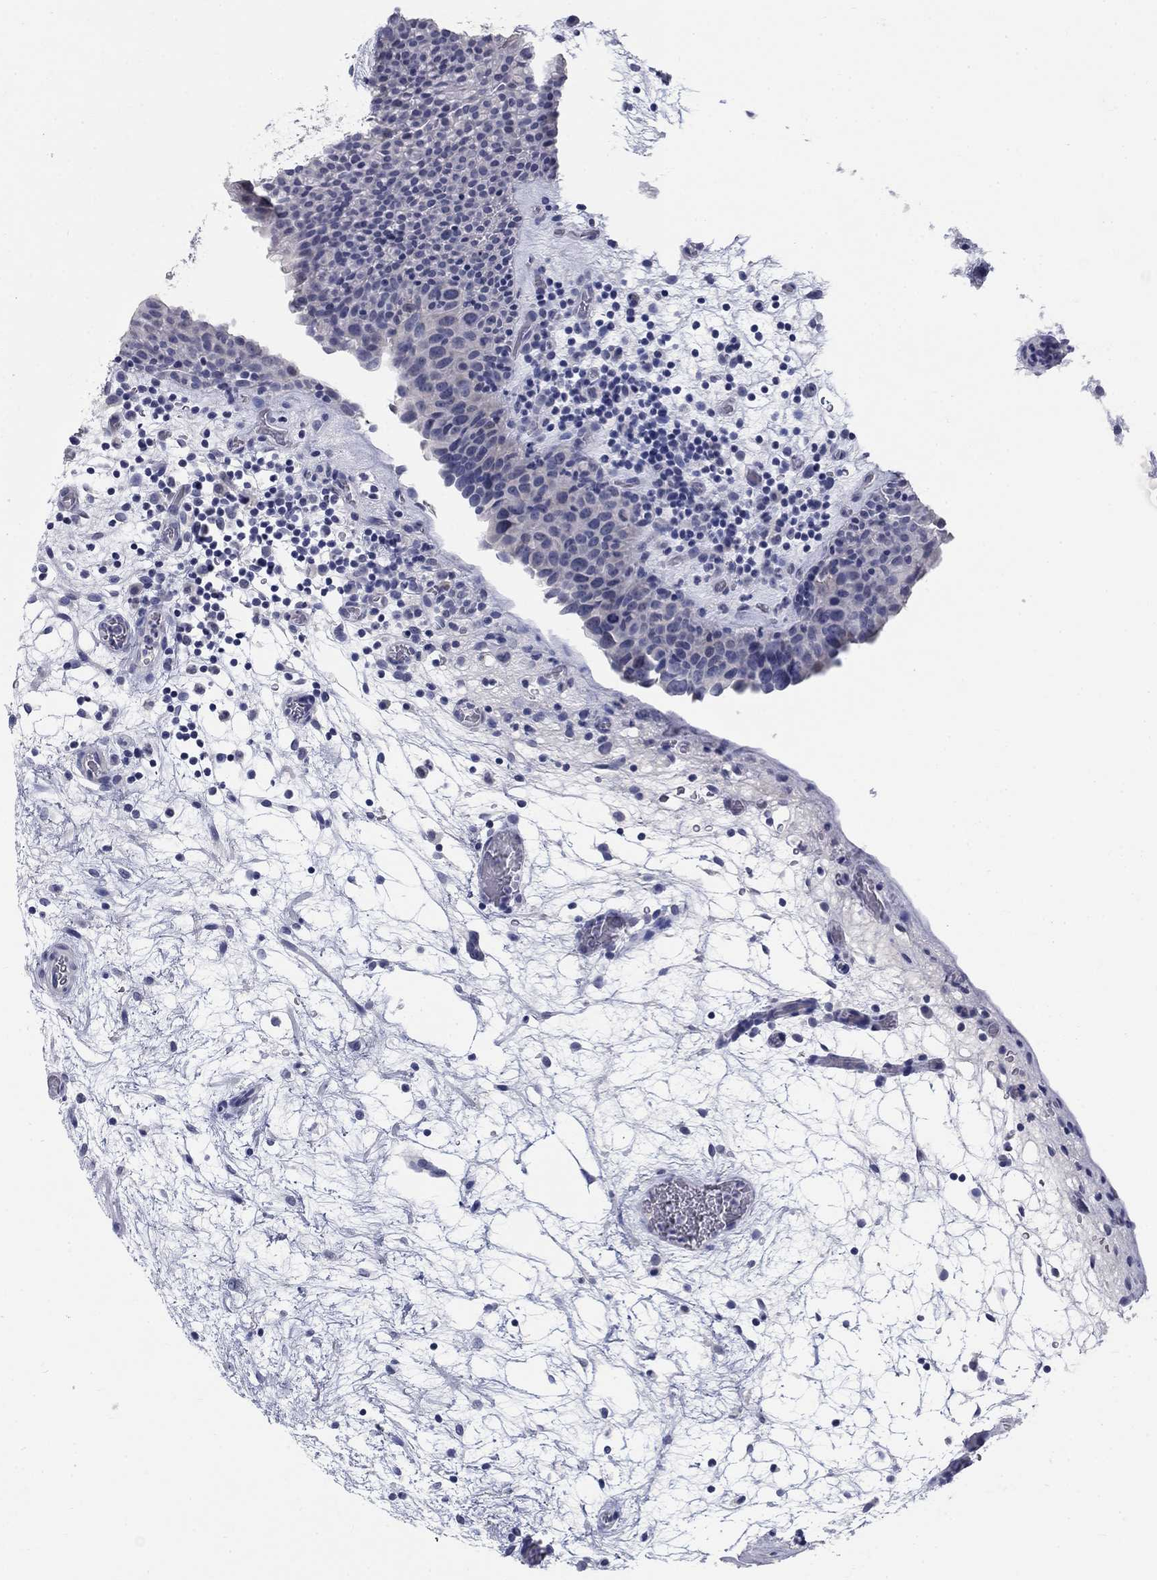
{"staining": {"intensity": "negative", "quantity": "none", "location": "none"}, "tissue": "urinary bladder", "cell_type": "Urothelial cells", "image_type": "normal", "snomed": [{"axis": "morphology", "description": "Normal tissue, NOS"}, {"axis": "topography", "description": "Urinary bladder"}], "caption": "Urinary bladder stained for a protein using IHC shows no staining urothelial cells.", "gene": "ELAVL4", "patient": {"sex": "male", "age": 37}}